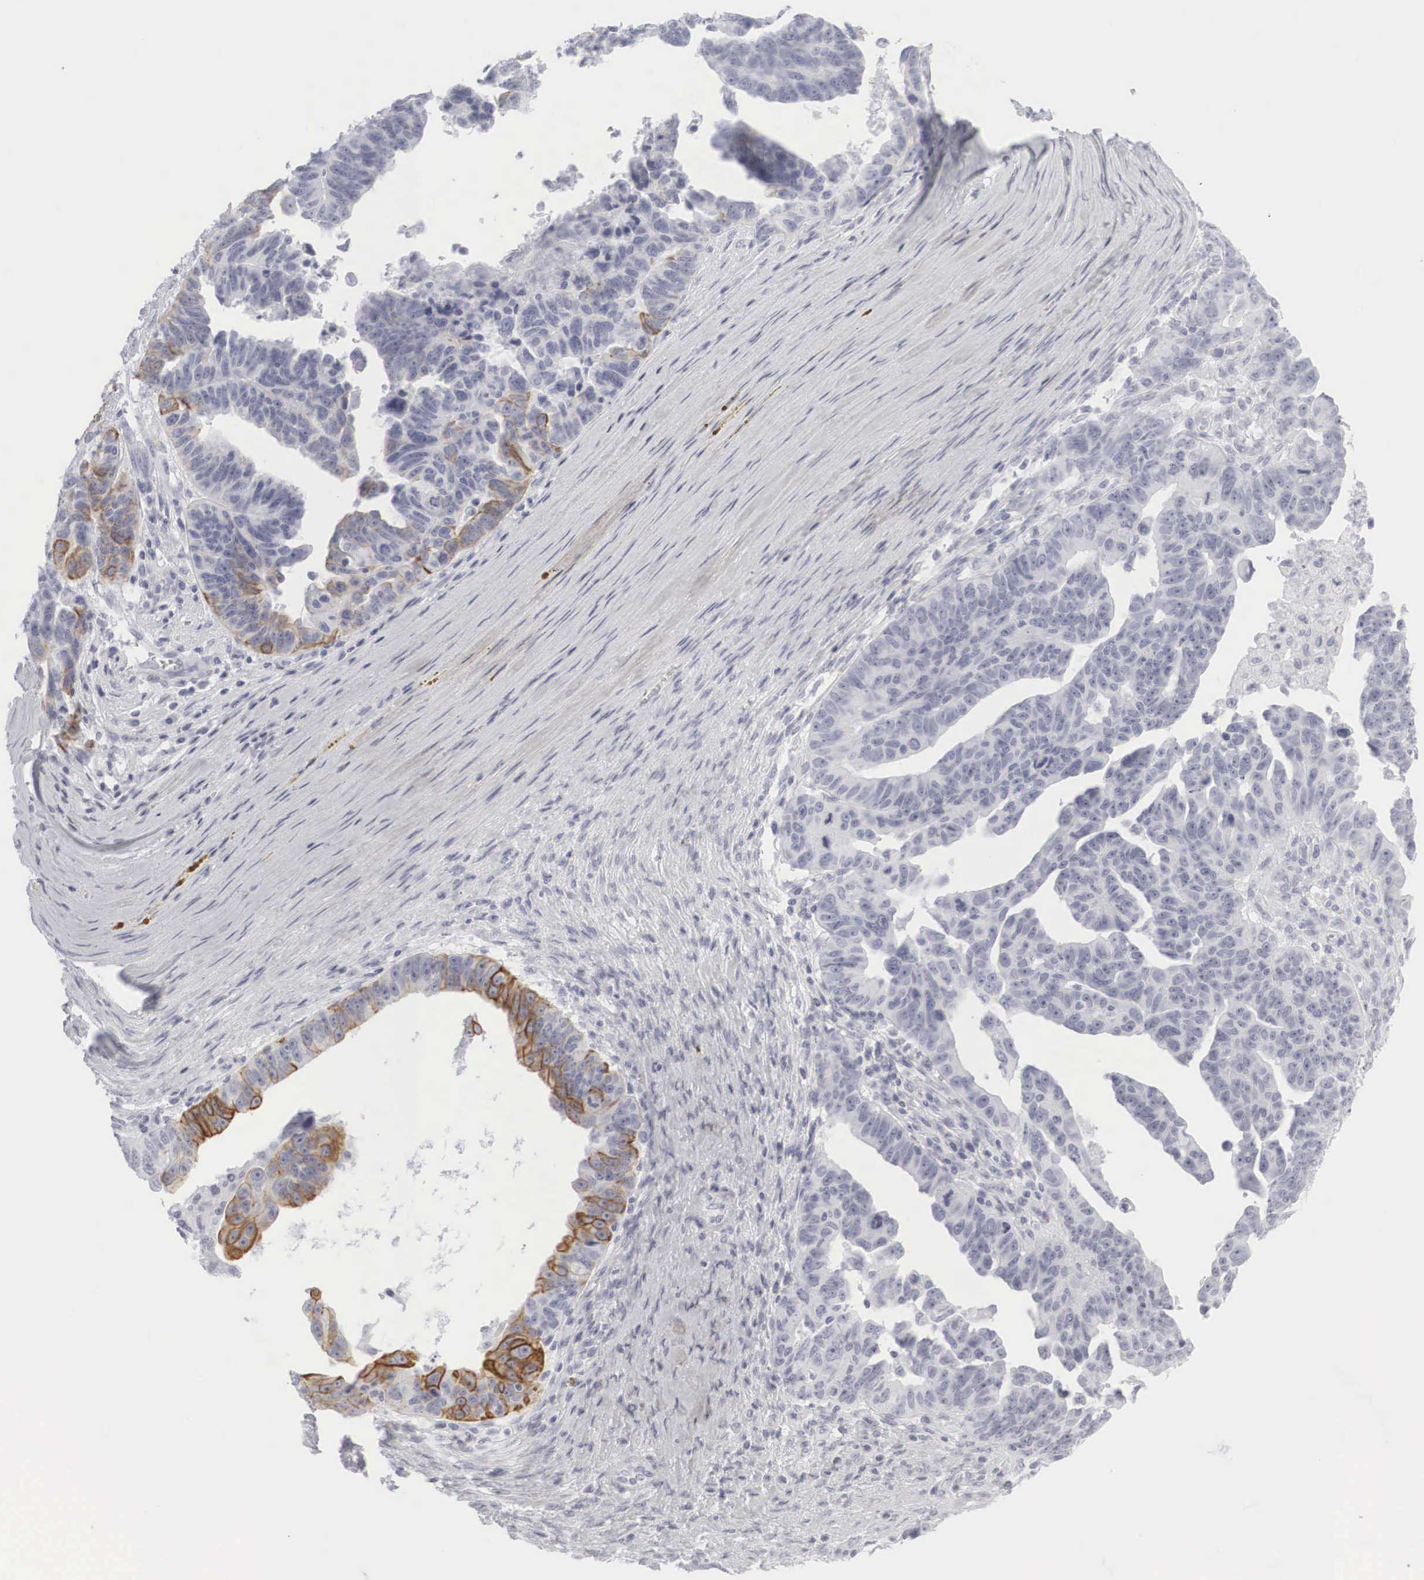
{"staining": {"intensity": "moderate", "quantity": "<25%", "location": "cytoplasmic/membranous"}, "tissue": "ovarian cancer", "cell_type": "Tumor cells", "image_type": "cancer", "snomed": [{"axis": "morphology", "description": "Carcinoma, endometroid"}, {"axis": "morphology", "description": "Cystadenocarcinoma, serous, NOS"}, {"axis": "topography", "description": "Ovary"}], "caption": "An image of ovarian cancer (endometroid carcinoma) stained for a protein reveals moderate cytoplasmic/membranous brown staining in tumor cells. The staining was performed using DAB (3,3'-diaminobenzidine) to visualize the protein expression in brown, while the nuclei were stained in blue with hematoxylin (Magnification: 20x).", "gene": "KRT14", "patient": {"sex": "female", "age": 45}}